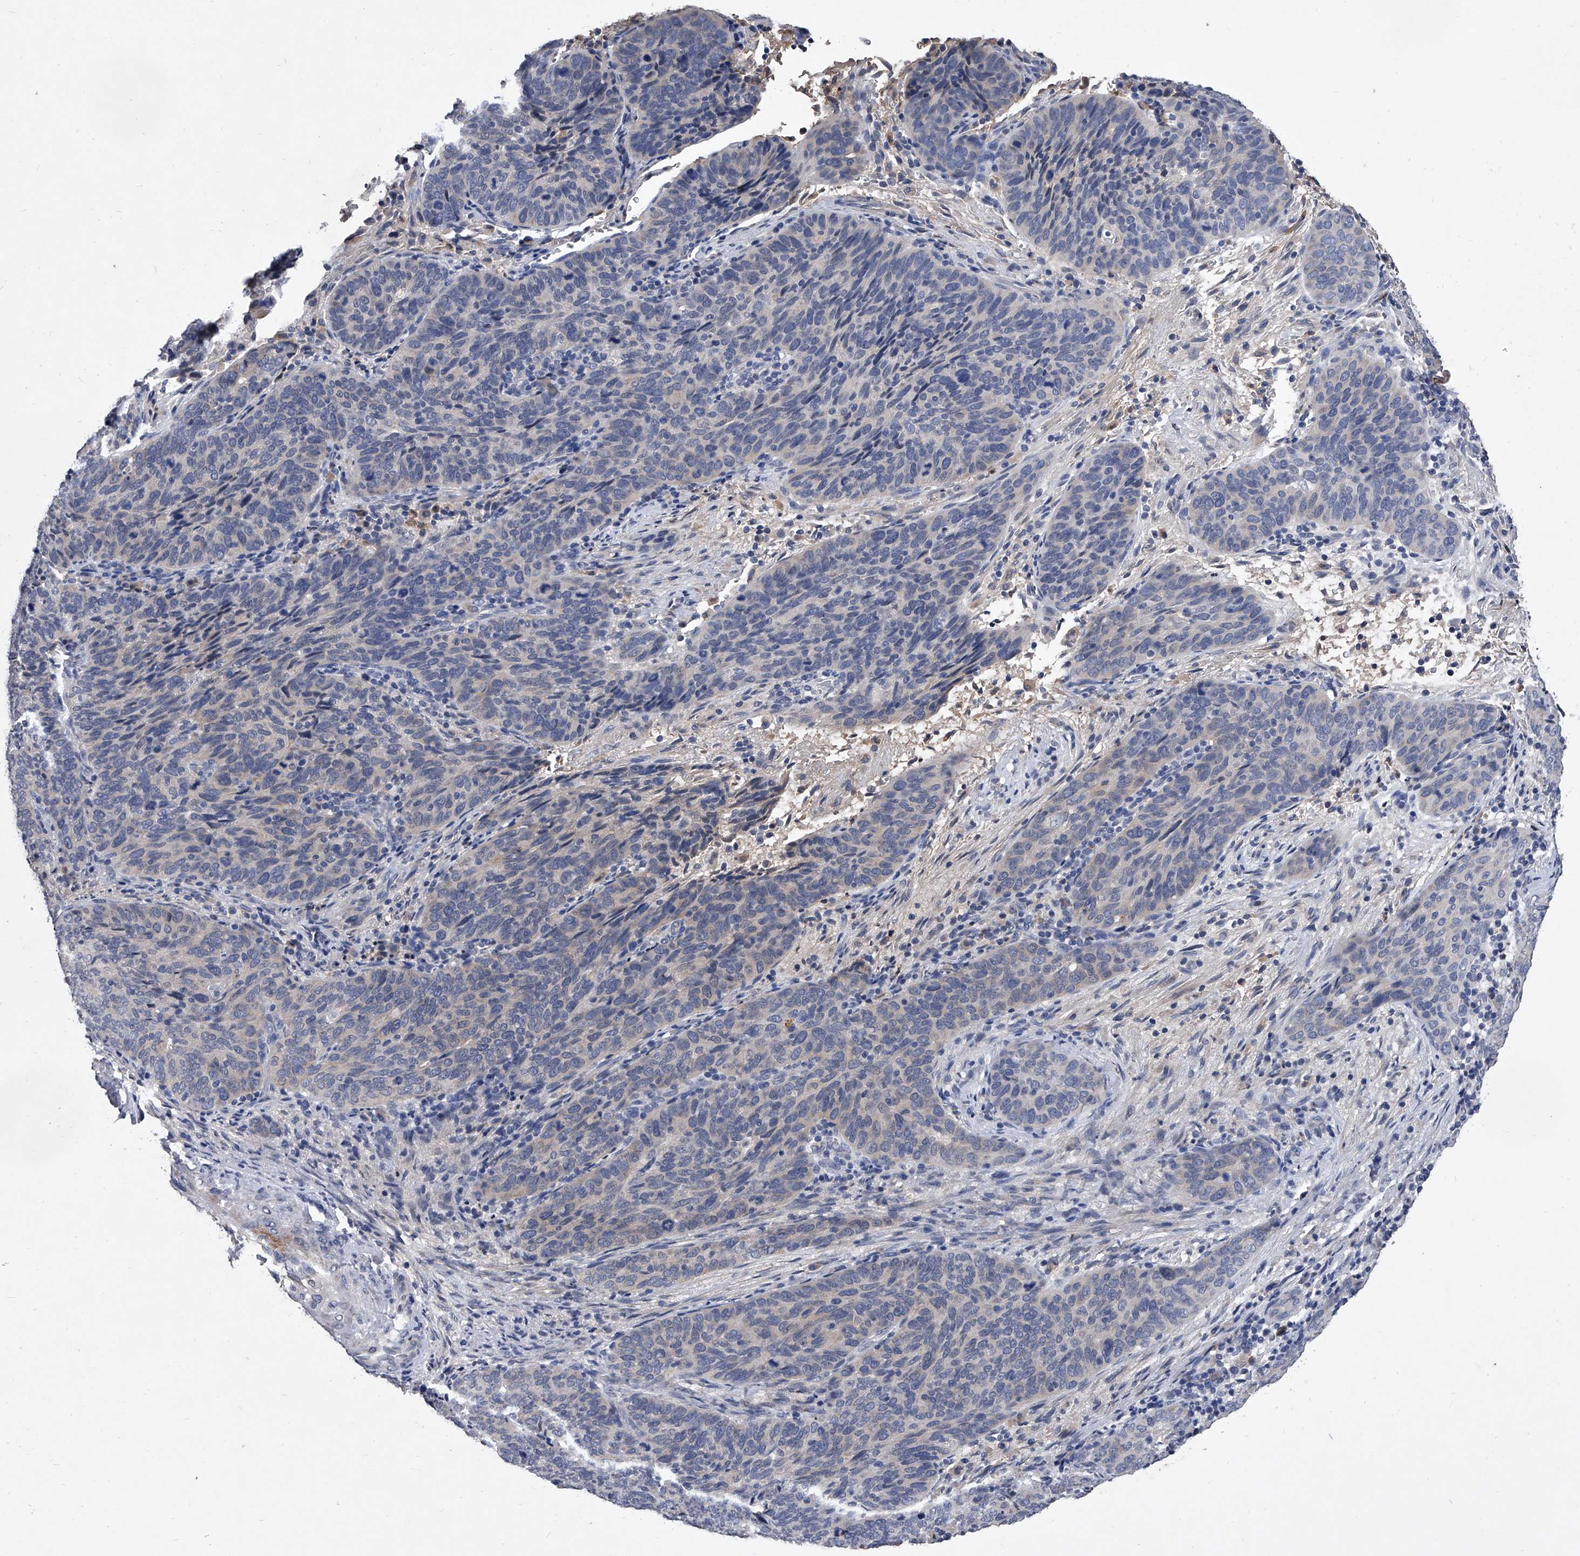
{"staining": {"intensity": "negative", "quantity": "none", "location": "none"}, "tissue": "cervical cancer", "cell_type": "Tumor cells", "image_type": "cancer", "snomed": [{"axis": "morphology", "description": "Squamous cell carcinoma, NOS"}, {"axis": "topography", "description": "Cervix"}], "caption": "Cervical squamous cell carcinoma was stained to show a protein in brown. There is no significant staining in tumor cells.", "gene": "C5", "patient": {"sex": "female", "age": 60}}